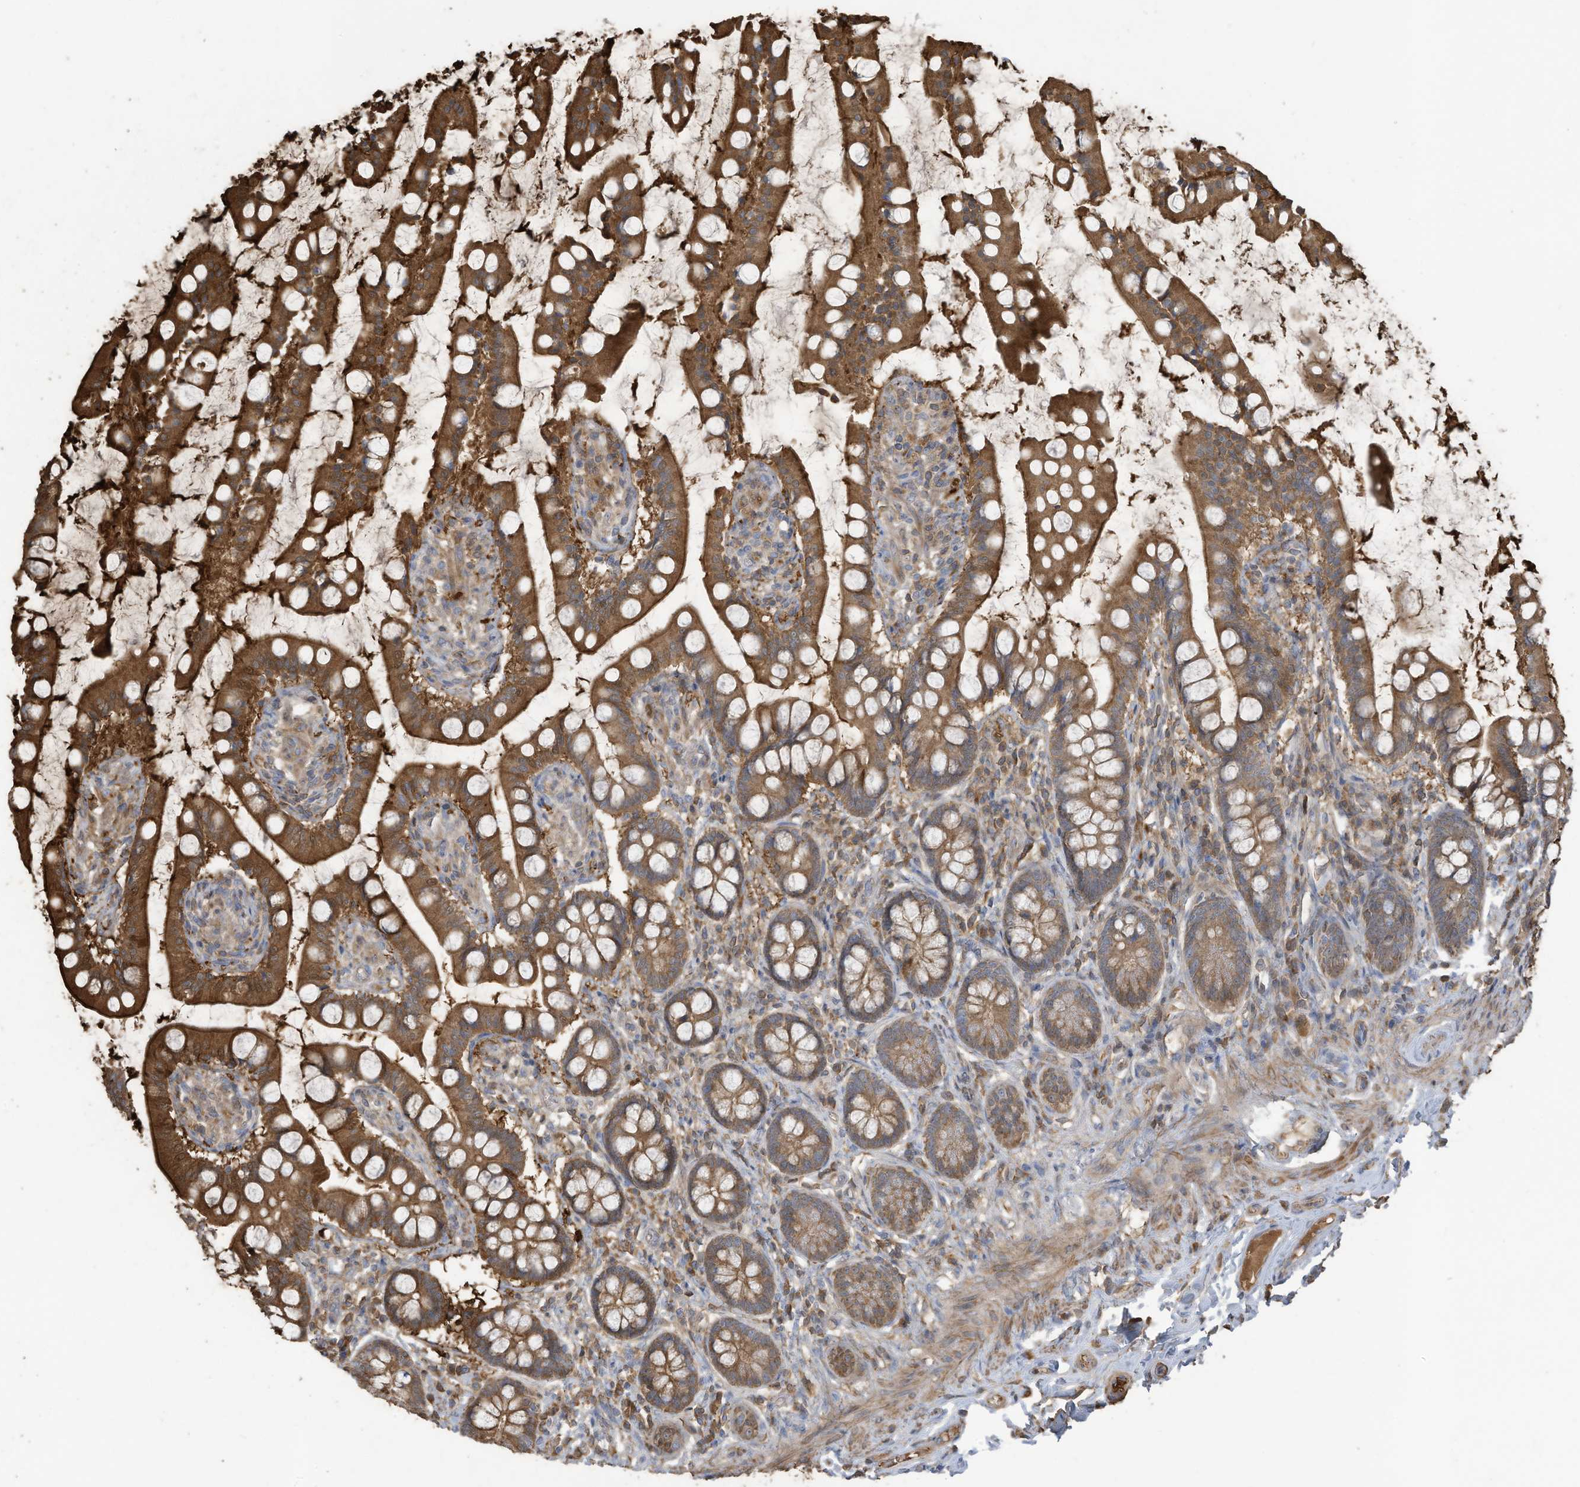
{"staining": {"intensity": "strong", "quantity": ">75%", "location": "cytoplasmic/membranous"}, "tissue": "small intestine", "cell_type": "Glandular cells", "image_type": "normal", "snomed": [{"axis": "morphology", "description": "Normal tissue, NOS"}, {"axis": "topography", "description": "Small intestine"}], "caption": "Human small intestine stained for a protein (brown) exhibits strong cytoplasmic/membranous positive staining in about >75% of glandular cells.", "gene": "GTPBP2", "patient": {"sex": "male", "age": 52}}